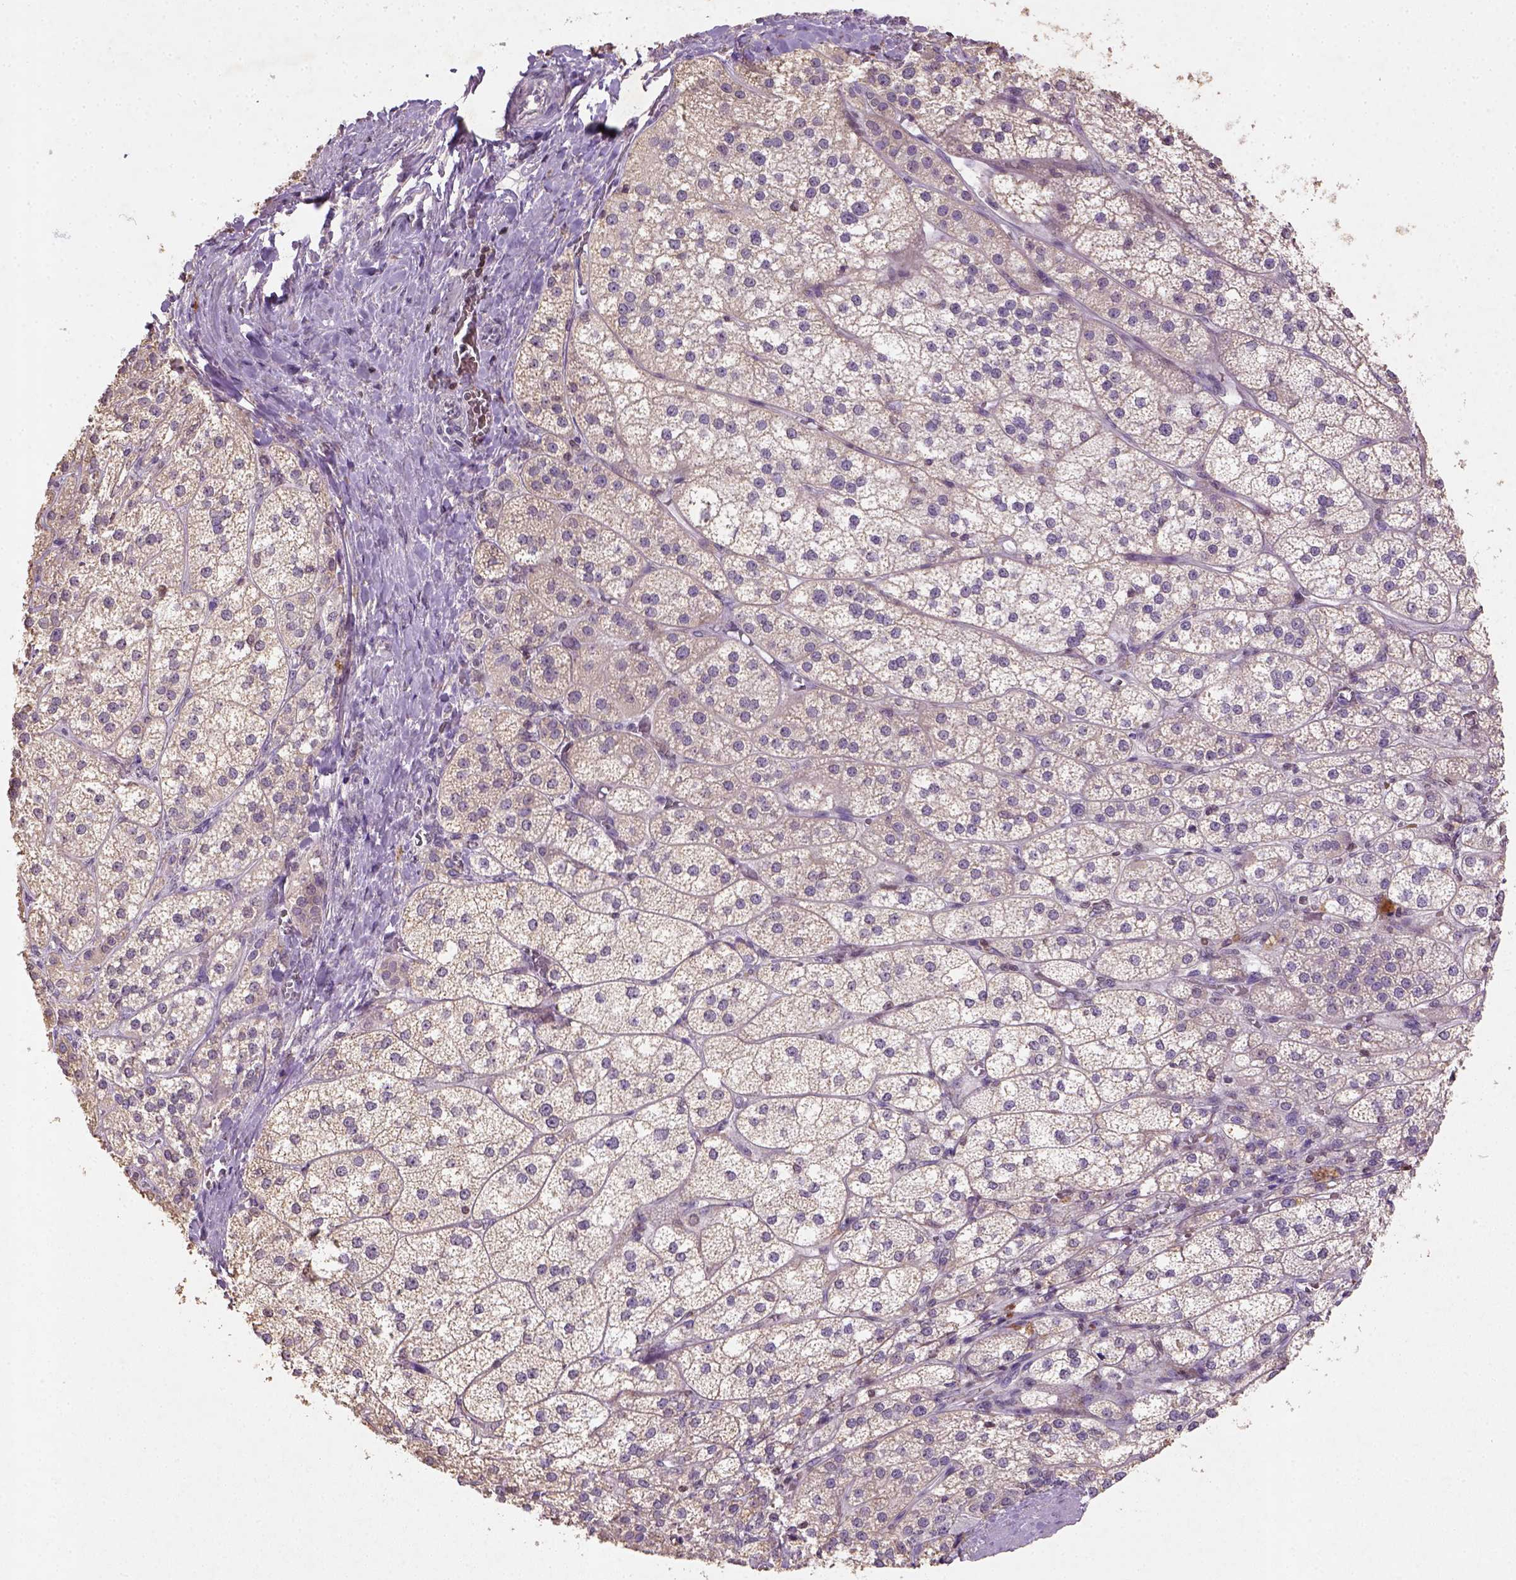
{"staining": {"intensity": "weak", "quantity": ">75%", "location": "cytoplasmic/membranous"}, "tissue": "adrenal gland", "cell_type": "Glandular cells", "image_type": "normal", "snomed": [{"axis": "morphology", "description": "Normal tissue, NOS"}, {"axis": "topography", "description": "Adrenal gland"}], "caption": "Adrenal gland stained for a protein reveals weak cytoplasmic/membranous positivity in glandular cells.", "gene": "NUDT3", "patient": {"sex": "female", "age": 60}}